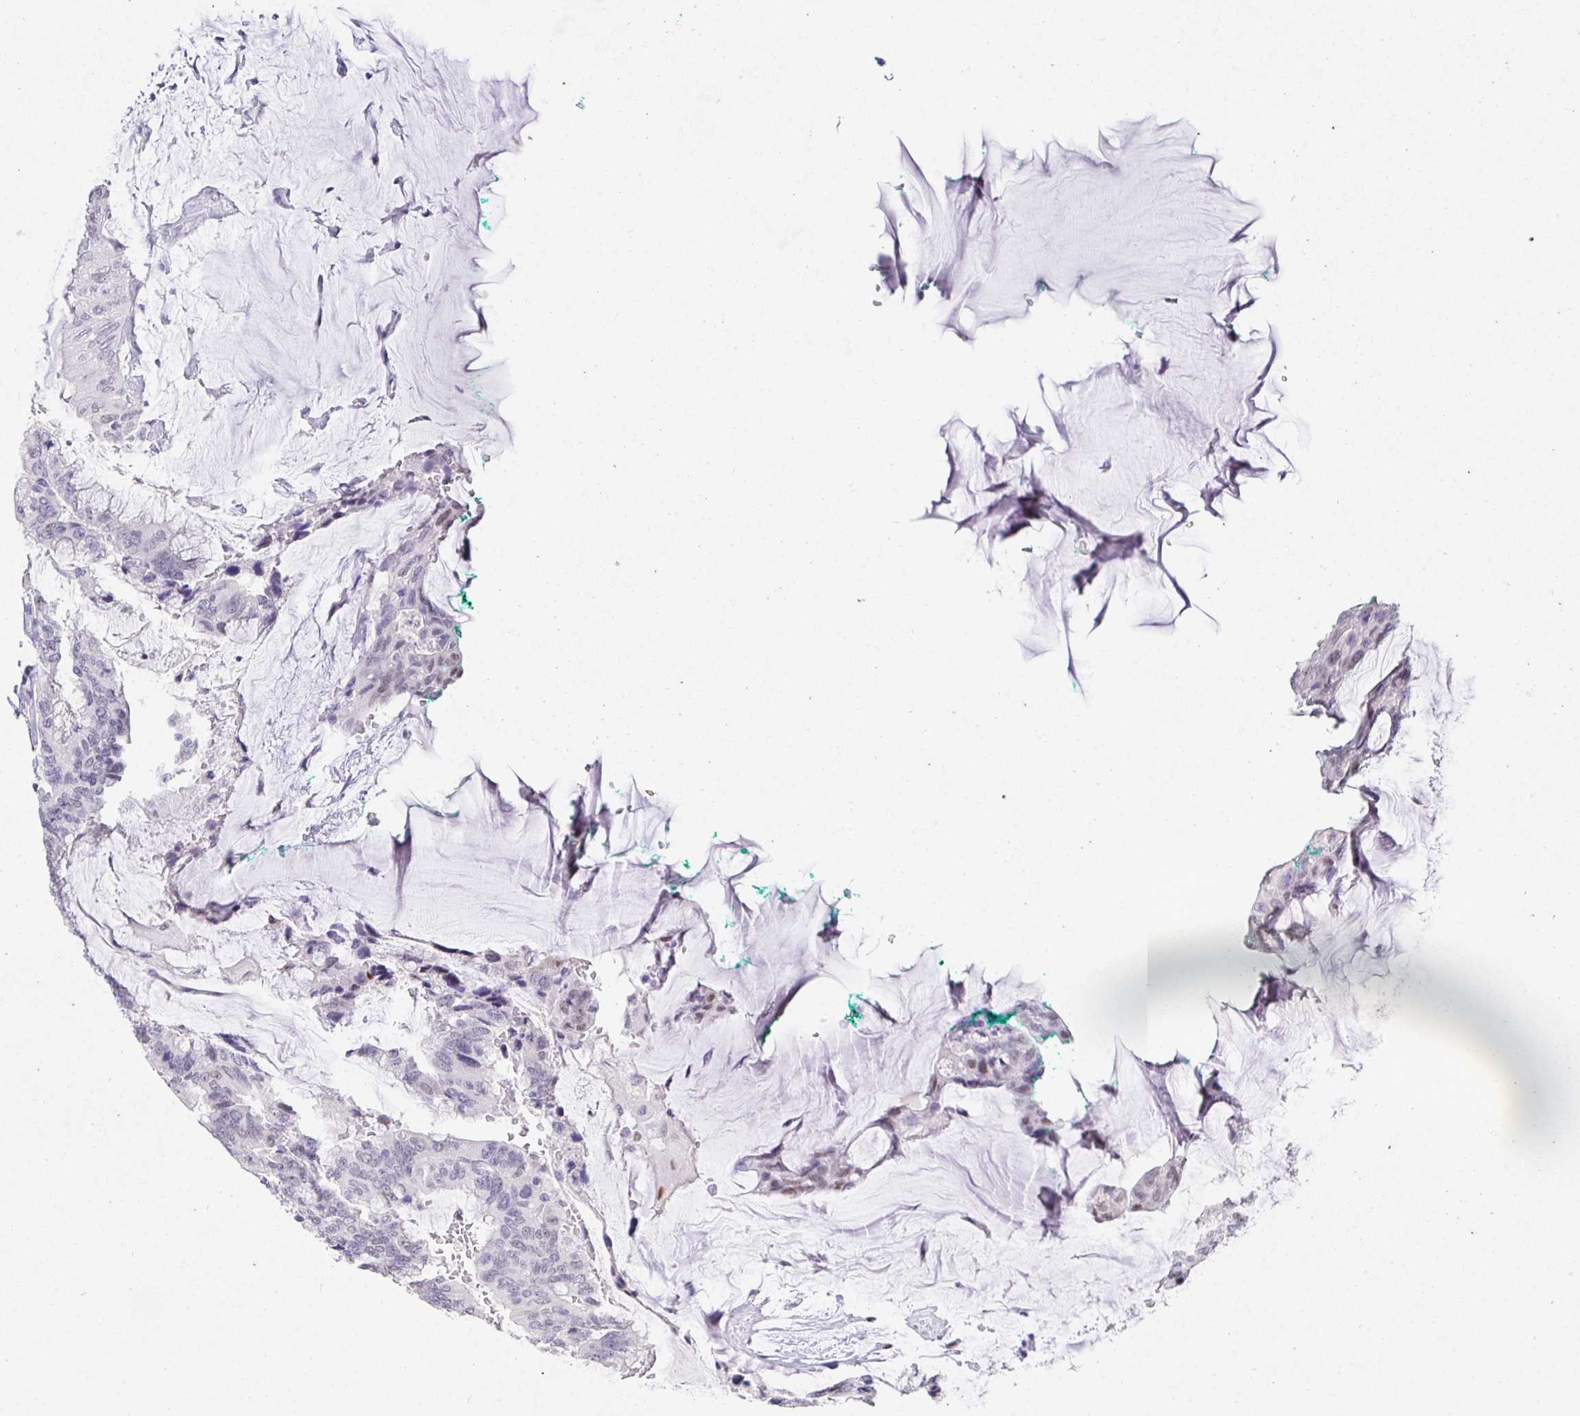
{"staining": {"intensity": "negative", "quantity": "none", "location": "none"}, "tissue": "colorectal cancer", "cell_type": "Tumor cells", "image_type": "cancer", "snomed": [{"axis": "morphology", "description": "Adenocarcinoma, NOS"}, {"axis": "topography", "description": "Rectum"}], "caption": "Protein analysis of colorectal cancer shows no significant expression in tumor cells. (DAB IHC, high magnification).", "gene": "SATB1", "patient": {"sex": "female", "age": 59}}